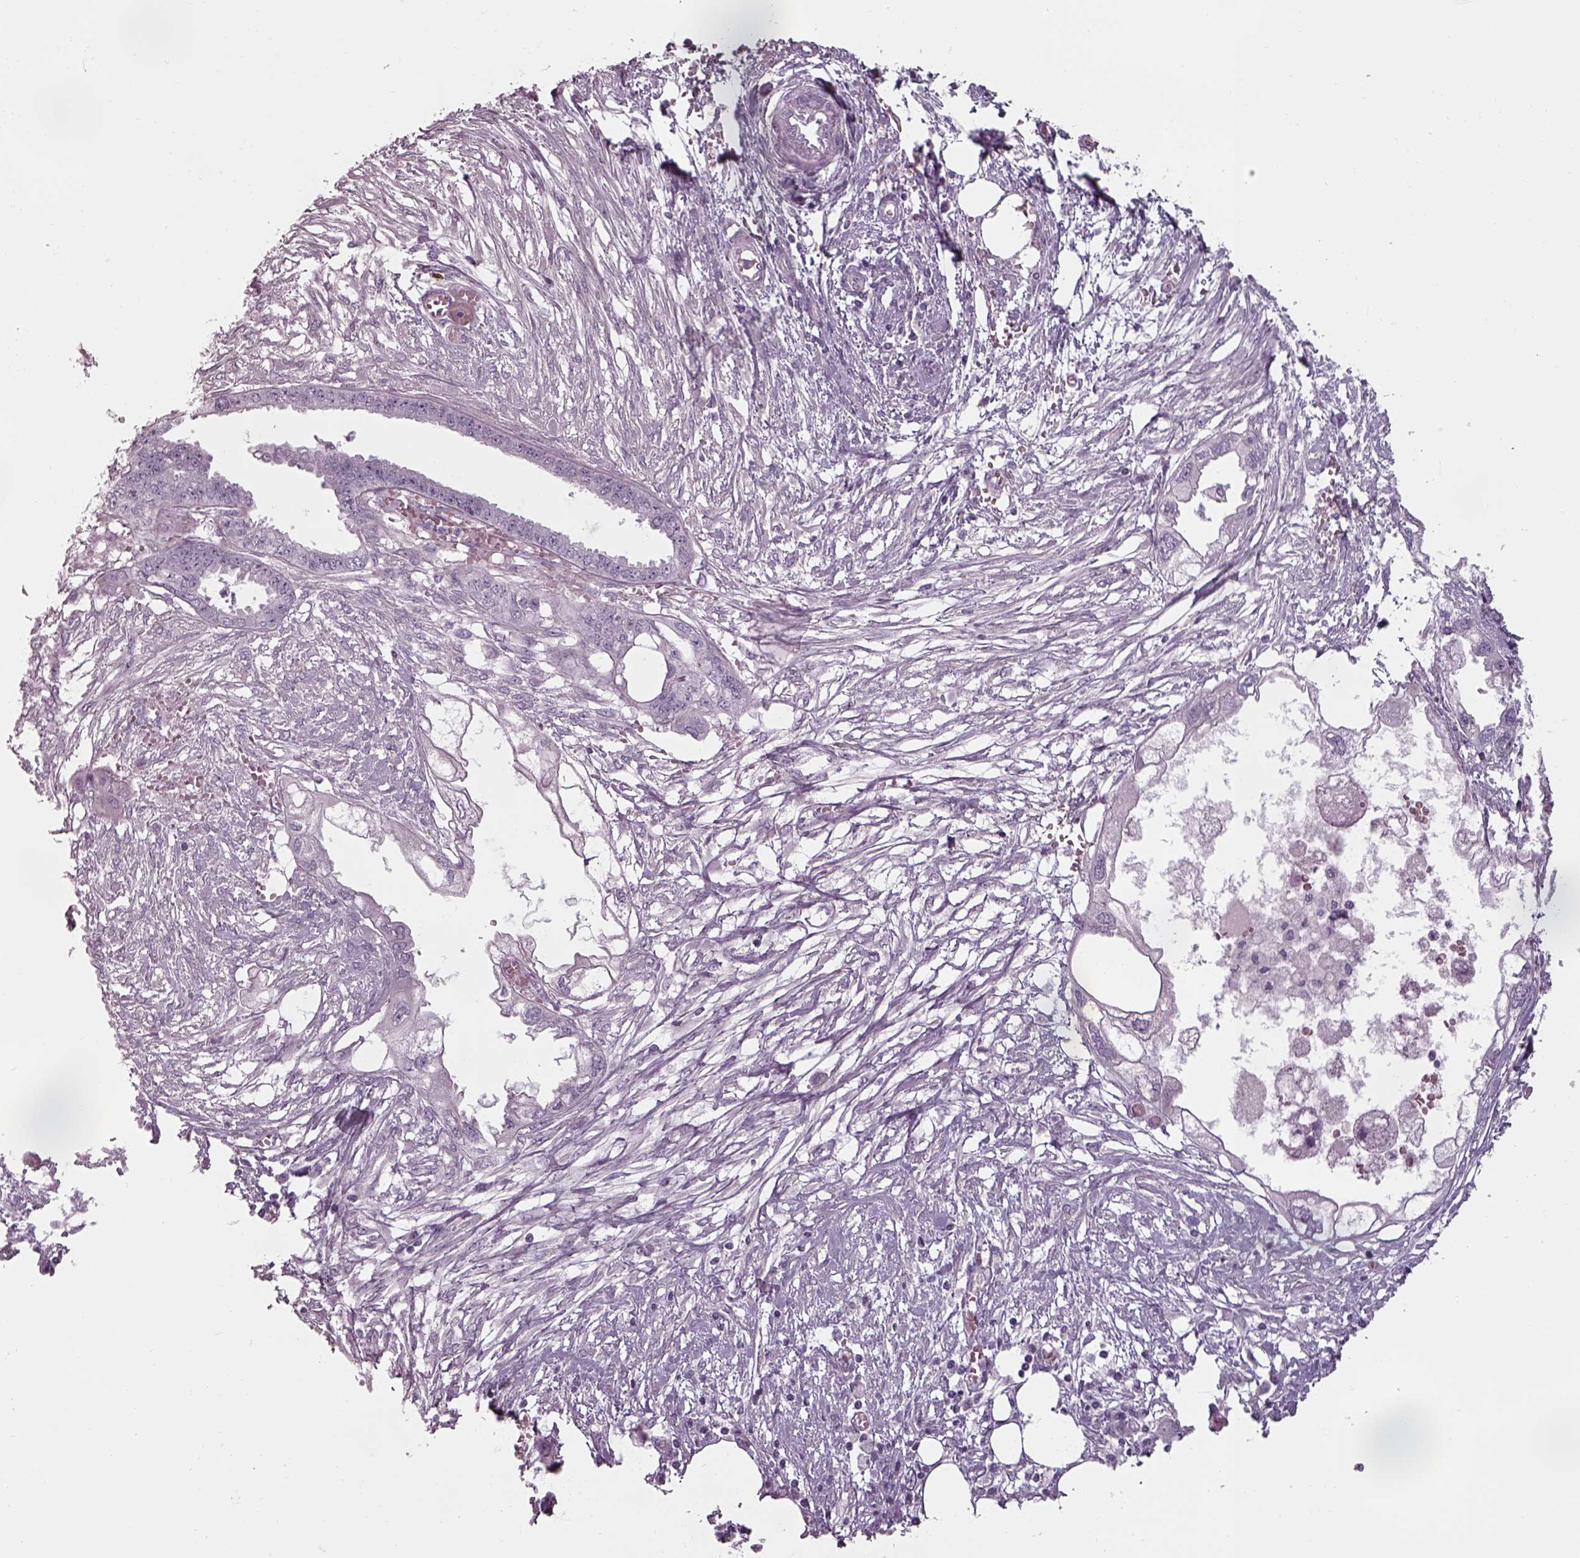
{"staining": {"intensity": "negative", "quantity": "none", "location": "none"}, "tissue": "endometrial cancer", "cell_type": "Tumor cells", "image_type": "cancer", "snomed": [{"axis": "morphology", "description": "Adenocarcinoma, NOS"}, {"axis": "morphology", "description": "Adenocarcinoma, metastatic, NOS"}, {"axis": "topography", "description": "Adipose tissue"}, {"axis": "topography", "description": "Endometrium"}], "caption": "An immunohistochemistry photomicrograph of endometrial adenocarcinoma is shown. There is no staining in tumor cells of endometrial adenocarcinoma.", "gene": "SEPTIN14", "patient": {"sex": "female", "age": 67}}